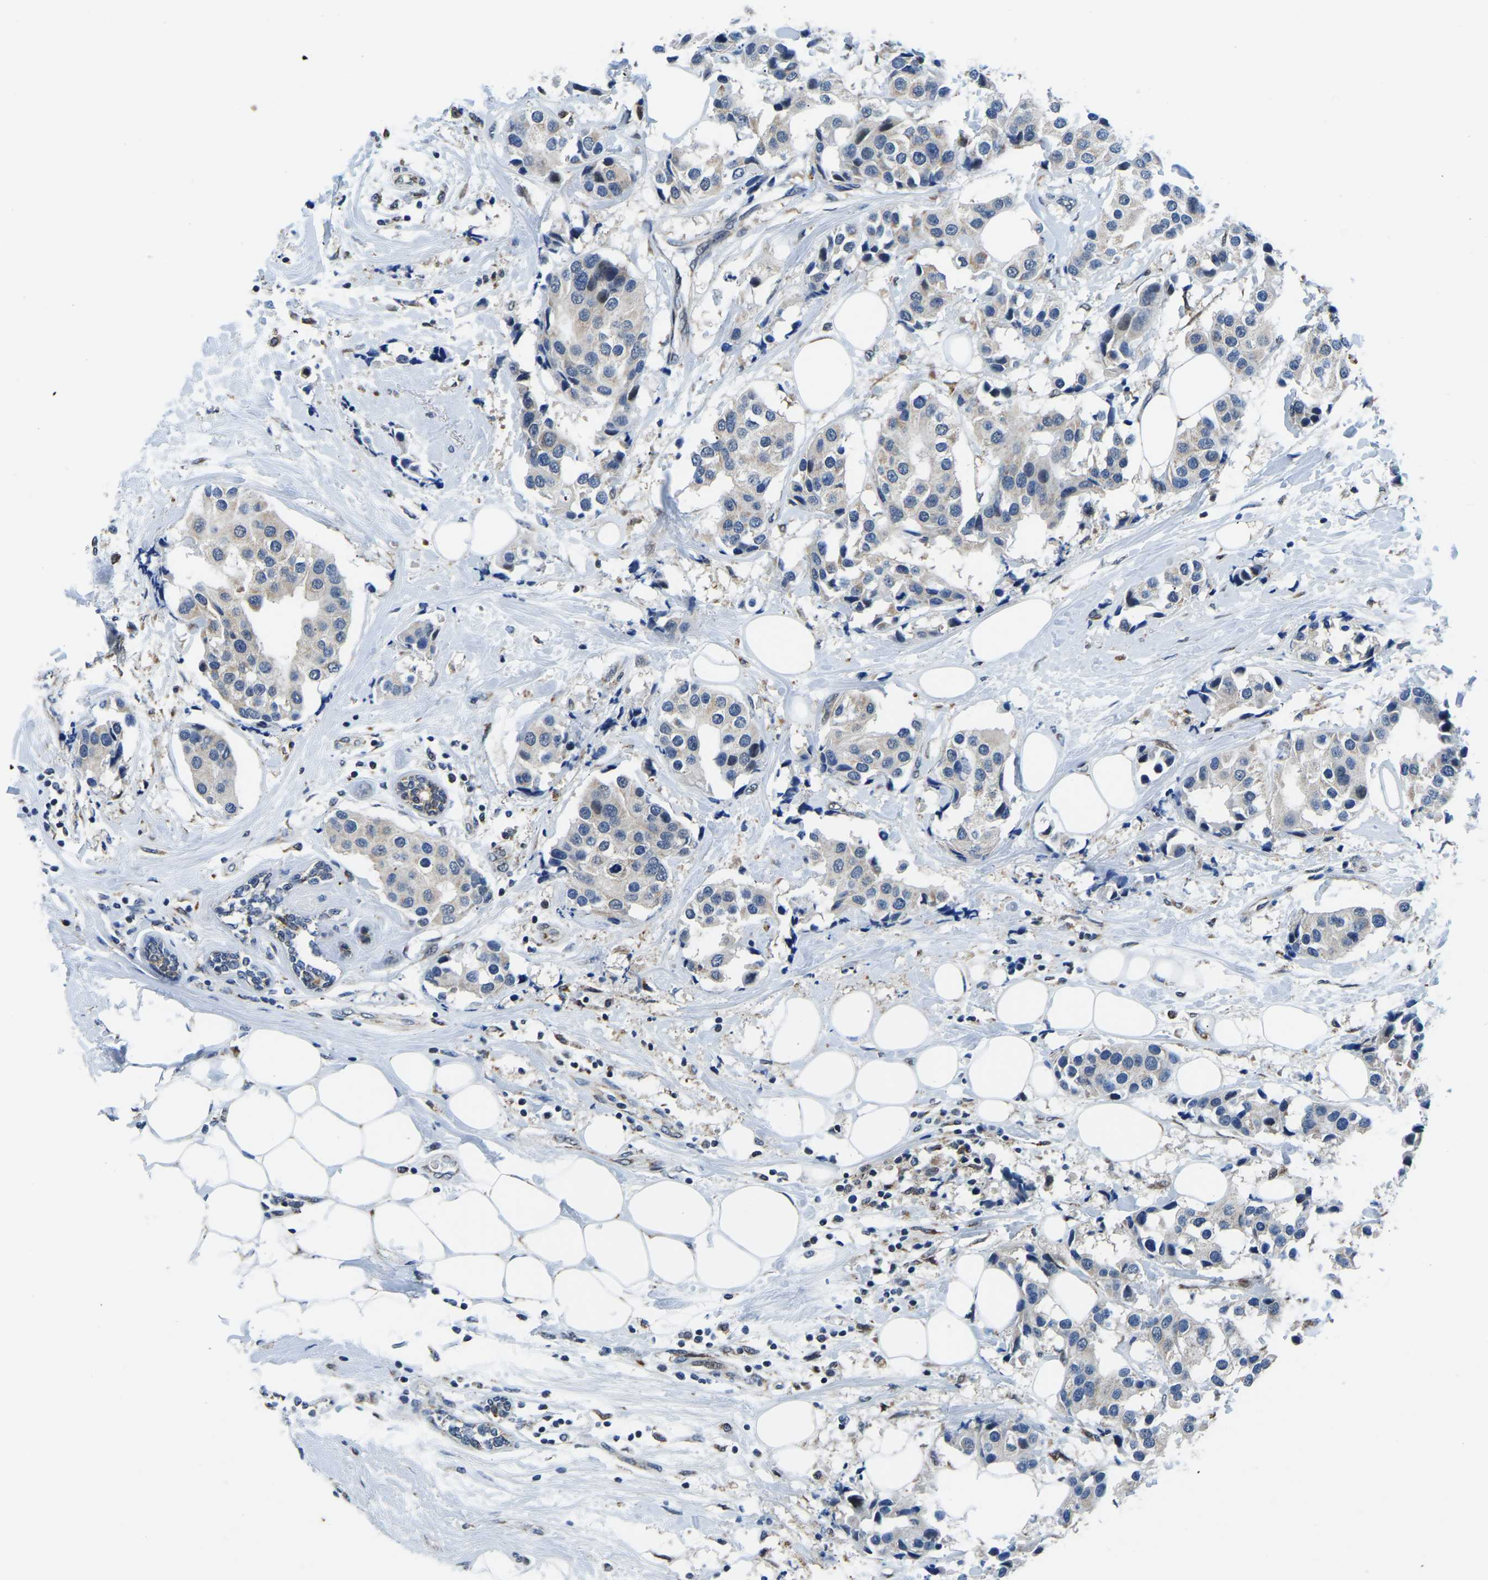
{"staining": {"intensity": "negative", "quantity": "none", "location": "none"}, "tissue": "breast cancer", "cell_type": "Tumor cells", "image_type": "cancer", "snomed": [{"axis": "morphology", "description": "Normal tissue, NOS"}, {"axis": "morphology", "description": "Duct carcinoma"}, {"axis": "topography", "description": "Breast"}], "caption": "Human infiltrating ductal carcinoma (breast) stained for a protein using IHC demonstrates no positivity in tumor cells.", "gene": "BNIP3L", "patient": {"sex": "female", "age": 39}}